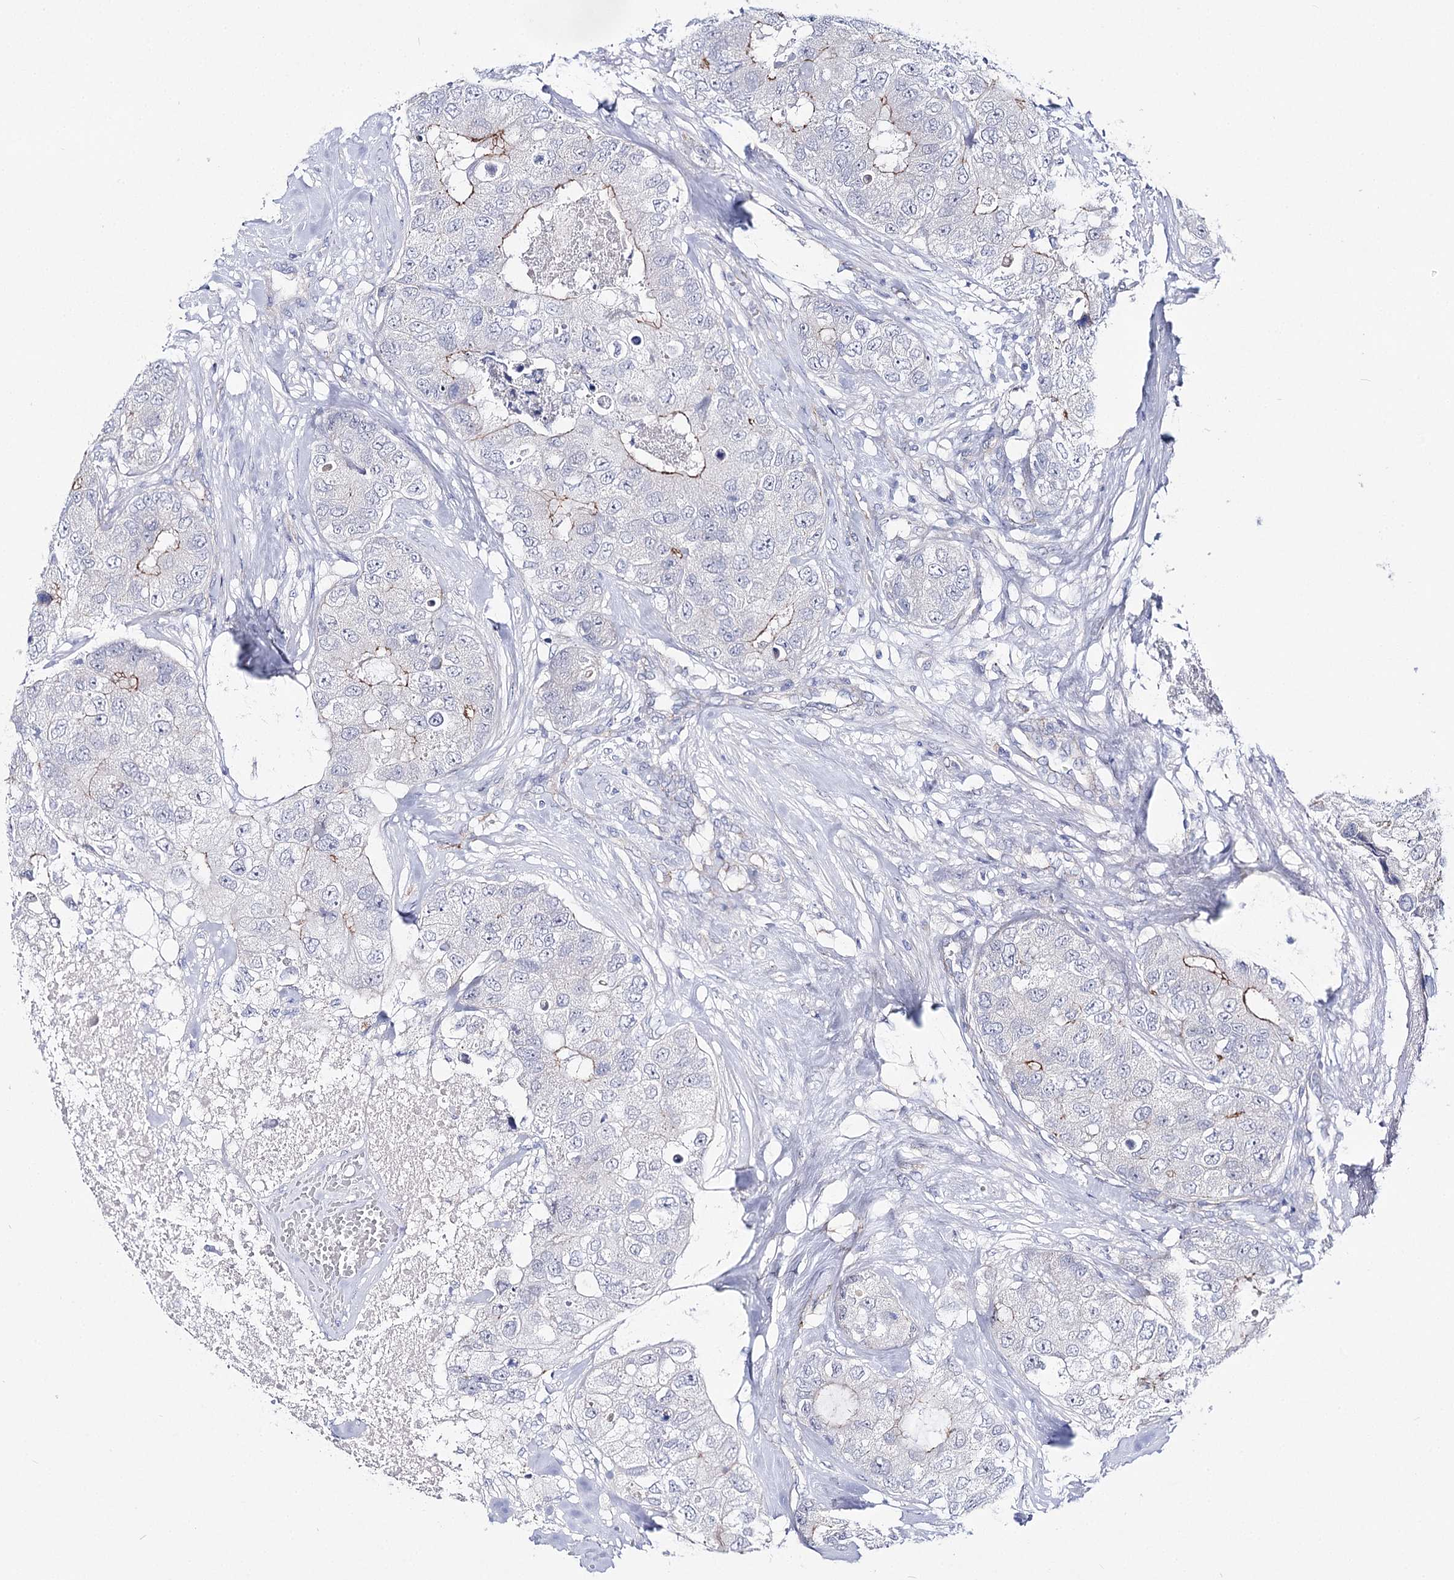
{"staining": {"intensity": "negative", "quantity": "none", "location": "none"}, "tissue": "breast cancer", "cell_type": "Tumor cells", "image_type": "cancer", "snomed": [{"axis": "morphology", "description": "Duct carcinoma"}, {"axis": "topography", "description": "Breast"}], "caption": "Immunohistochemistry (IHC) image of neoplastic tissue: human breast intraductal carcinoma stained with DAB exhibits no significant protein expression in tumor cells.", "gene": "NRAP", "patient": {"sex": "female", "age": 62}}